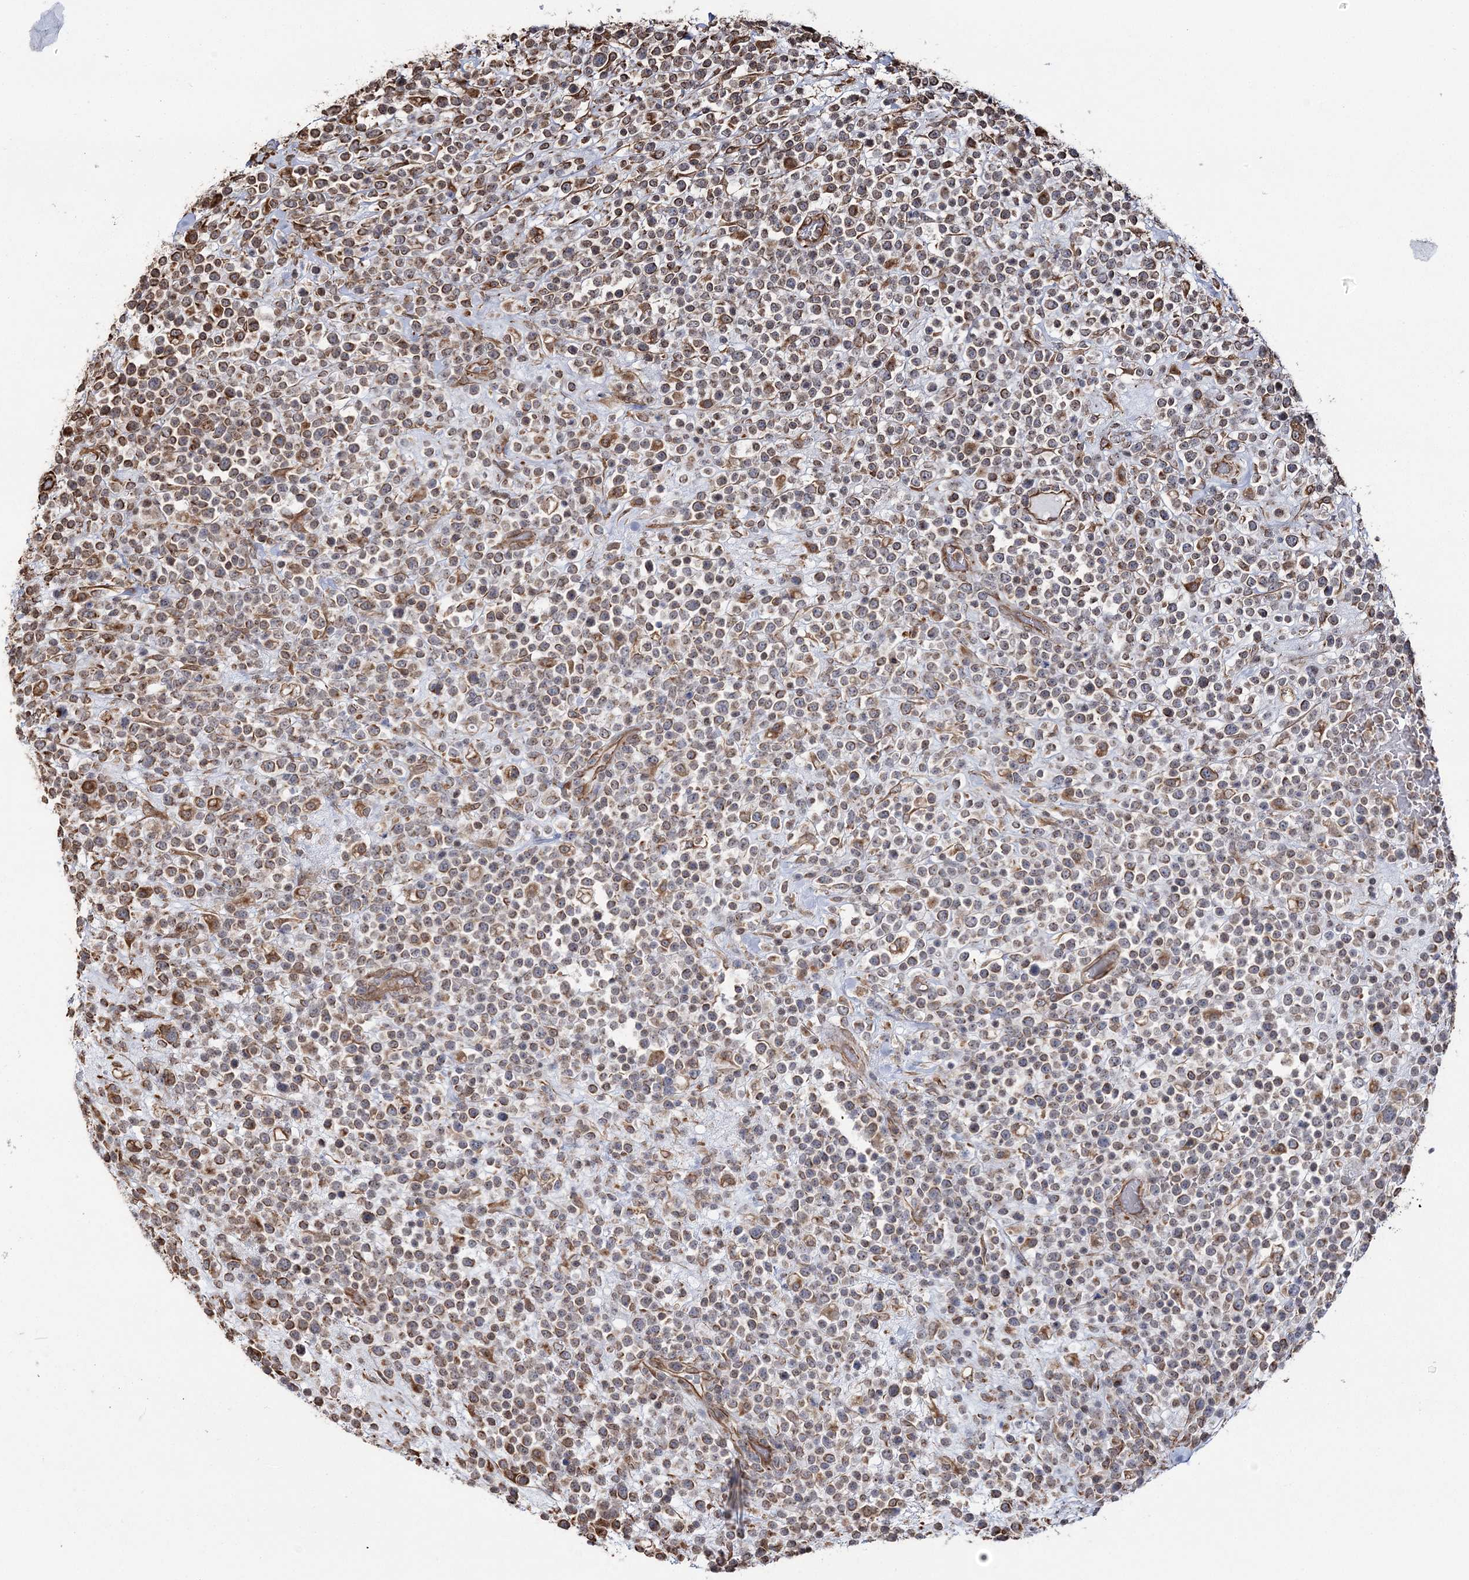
{"staining": {"intensity": "moderate", "quantity": "25%-75%", "location": "cytoplasmic/membranous"}, "tissue": "lymphoma", "cell_type": "Tumor cells", "image_type": "cancer", "snomed": [{"axis": "morphology", "description": "Malignant lymphoma, non-Hodgkin's type, High grade"}, {"axis": "topography", "description": "Colon"}], "caption": "This micrograph displays lymphoma stained with immunohistochemistry to label a protein in brown. The cytoplasmic/membranous of tumor cells show moderate positivity for the protein. Nuclei are counter-stained blue.", "gene": "ATP11B", "patient": {"sex": "female", "age": 53}}